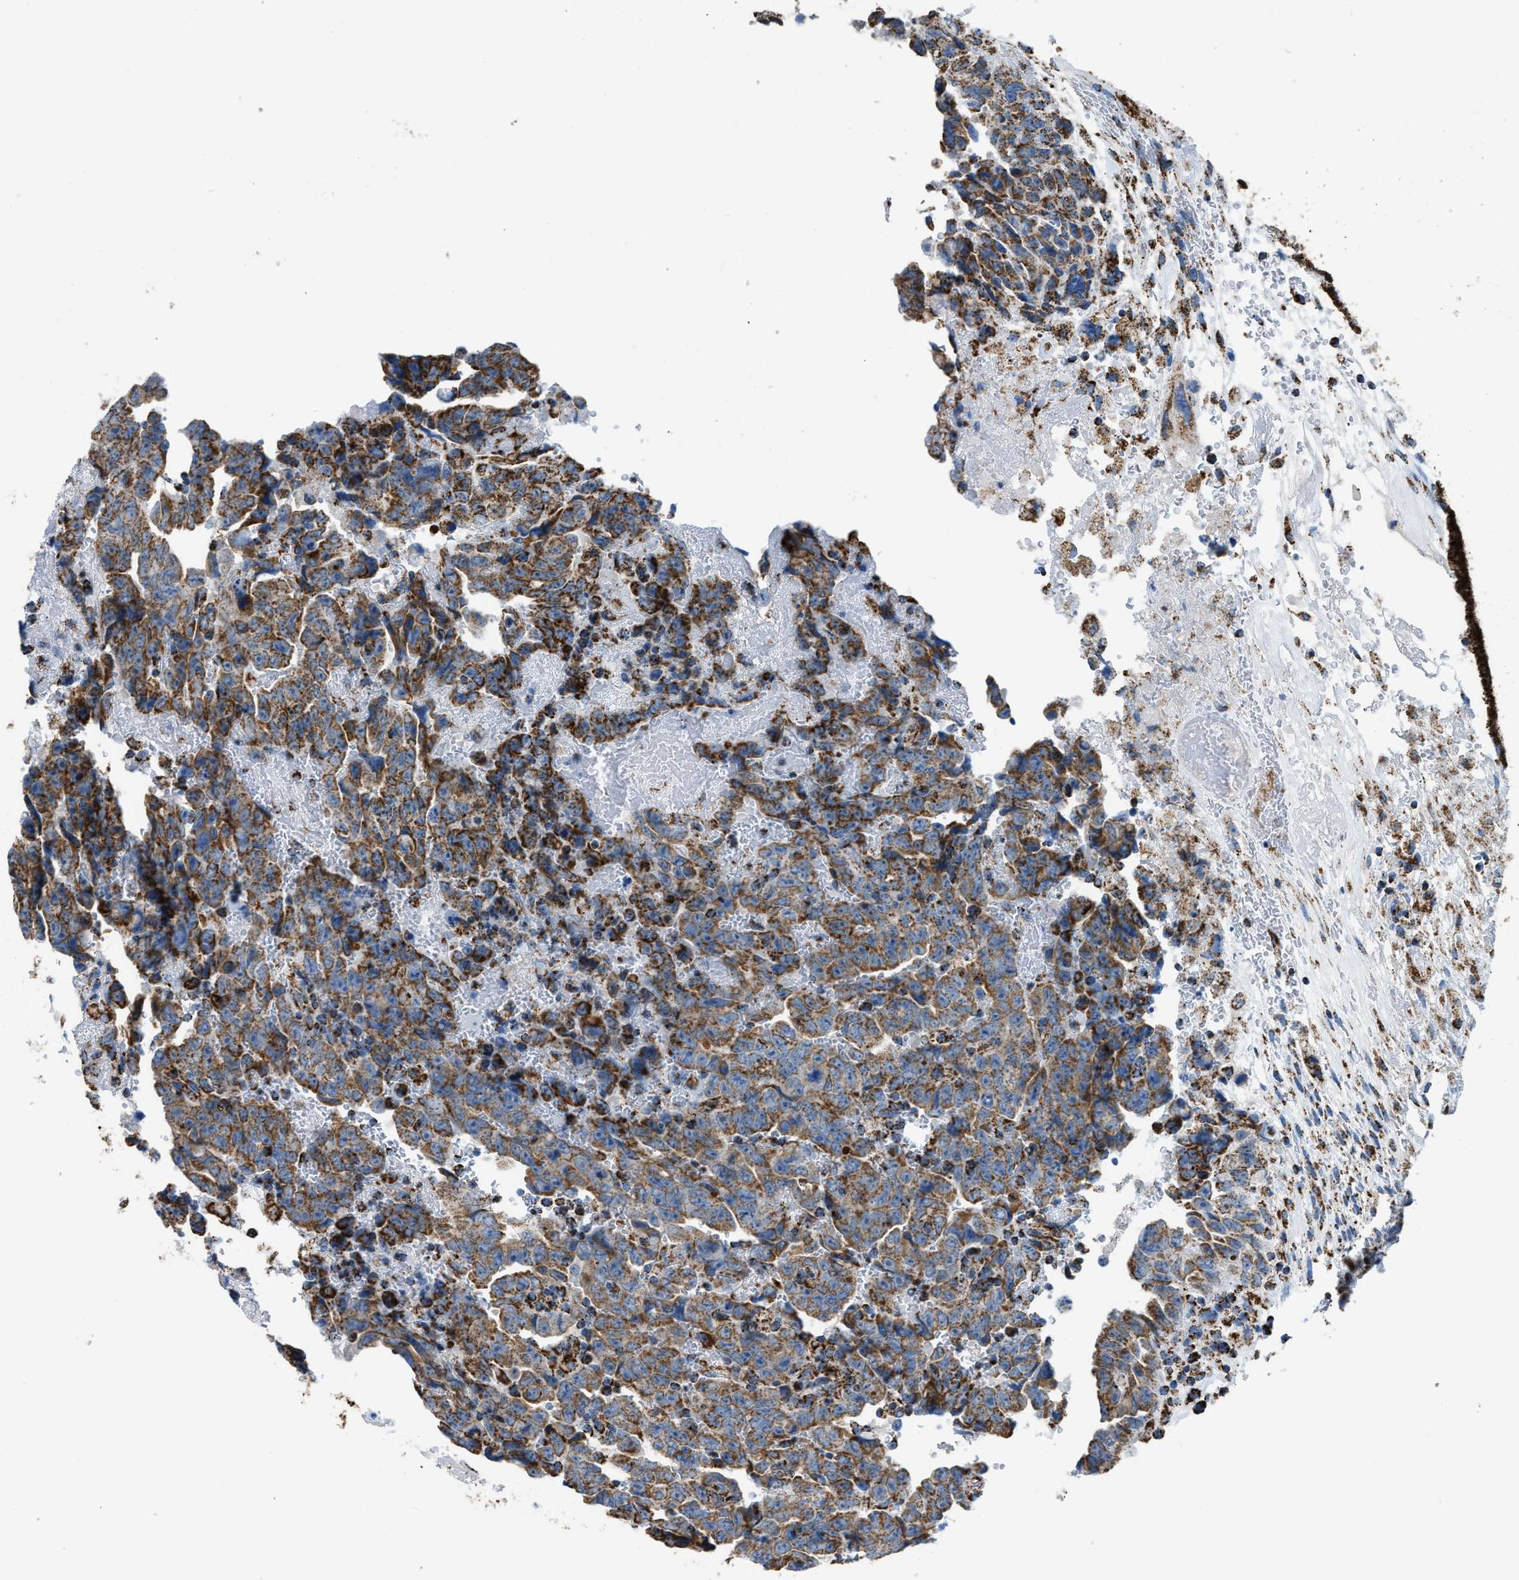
{"staining": {"intensity": "strong", "quantity": ">75%", "location": "cytoplasmic/membranous"}, "tissue": "testis cancer", "cell_type": "Tumor cells", "image_type": "cancer", "snomed": [{"axis": "morphology", "description": "Carcinoma, Embryonal, NOS"}, {"axis": "topography", "description": "Testis"}], "caption": "The image reveals immunohistochemical staining of testis embryonal carcinoma. There is strong cytoplasmic/membranous expression is appreciated in approximately >75% of tumor cells. The protein of interest is shown in brown color, while the nuclei are stained blue.", "gene": "ETFB", "patient": {"sex": "male", "age": 28}}